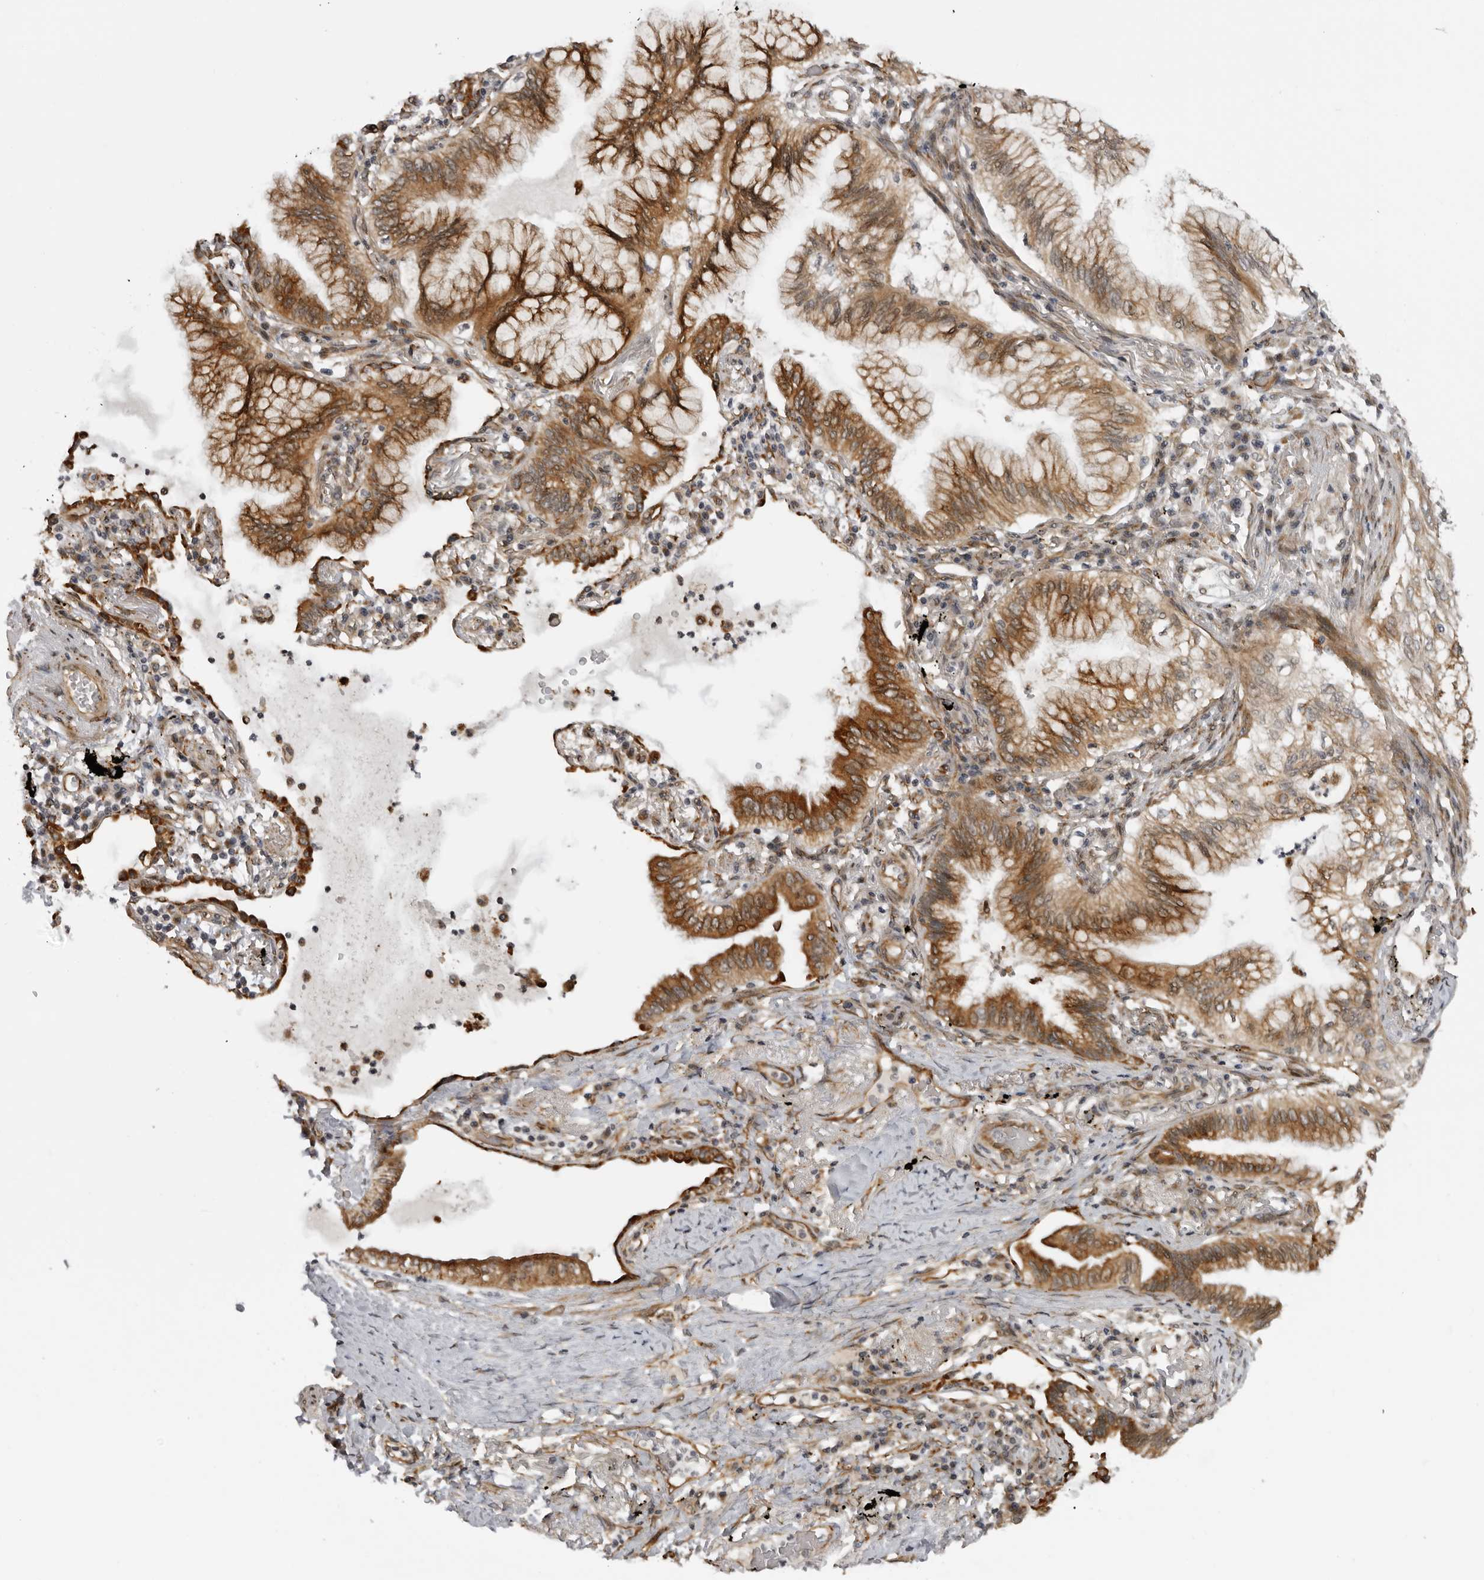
{"staining": {"intensity": "moderate", "quantity": ">75%", "location": "cytoplasmic/membranous"}, "tissue": "lung cancer", "cell_type": "Tumor cells", "image_type": "cancer", "snomed": [{"axis": "morphology", "description": "Adenocarcinoma, NOS"}, {"axis": "topography", "description": "Lung"}], "caption": "Protein expression by immunohistochemistry (IHC) demonstrates moderate cytoplasmic/membranous expression in about >75% of tumor cells in lung adenocarcinoma. (IHC, brightfield microscopy, high magnification).", "gene": "DNAH14", "patient": {"sex": "female", "age": 70}}